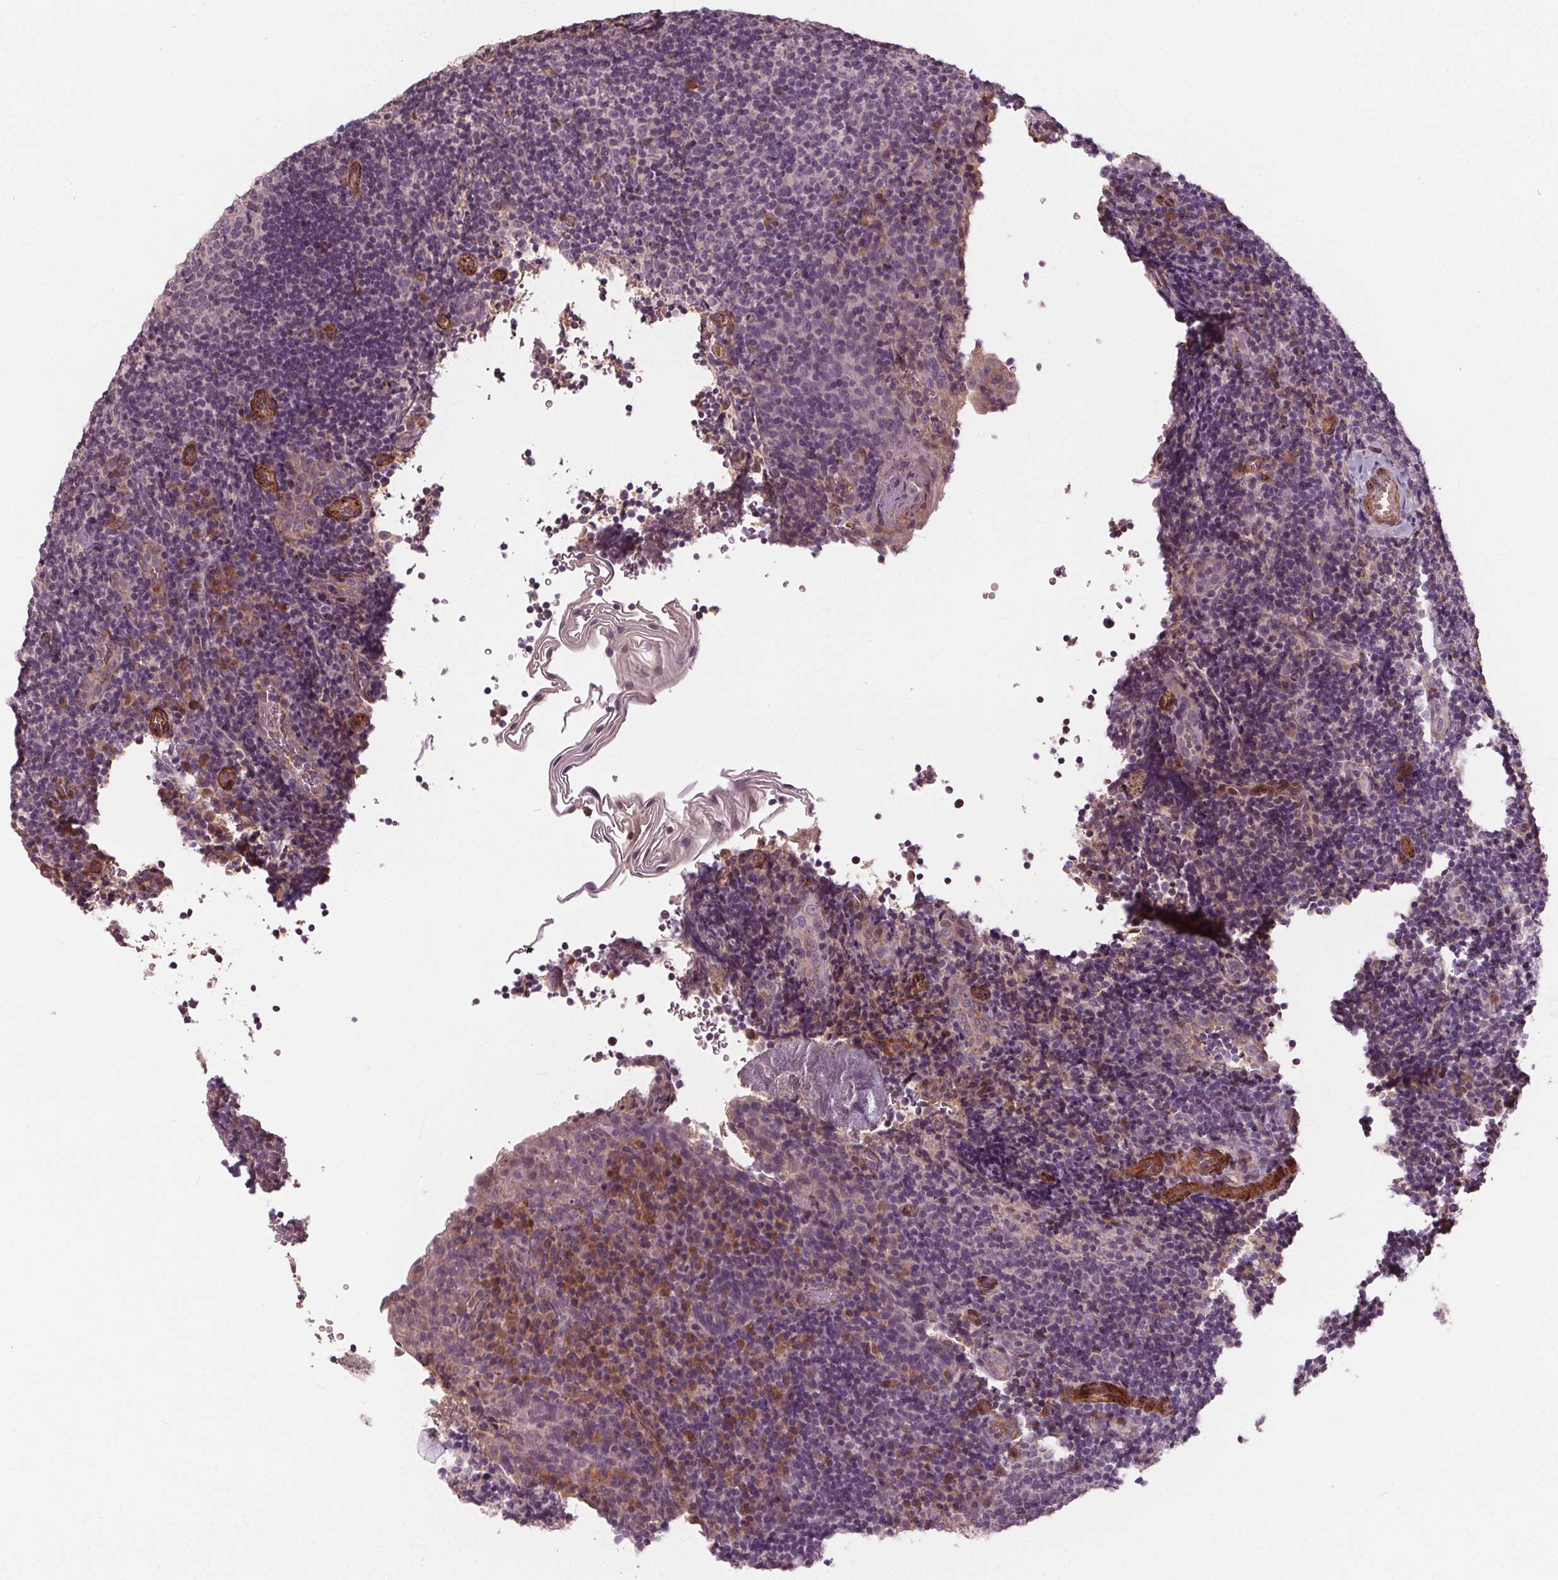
{"staining": {"intensity": "negative", "quantity": "none", "location": "none"}, "tissue": "tonsil", "cell_type": "Germinal center cells", "image_type": "normal", "snomed": [{"axis": "morphology", "description": "Normal tissue, NOS"}, {"axis": "topography", "description": "Tonsil"}], "caption": "High power microscopy photomicrograph of an immunohistochemistry histopathology image of benign tonsil, revealing no significant positivity in germinal center cells. (DAB (3,3'-diaminobenzidine) immunohistochemistry (IHC), high magnification).", "gene": "PDGFD", "patient": {"sex": "male", "age": 17}}